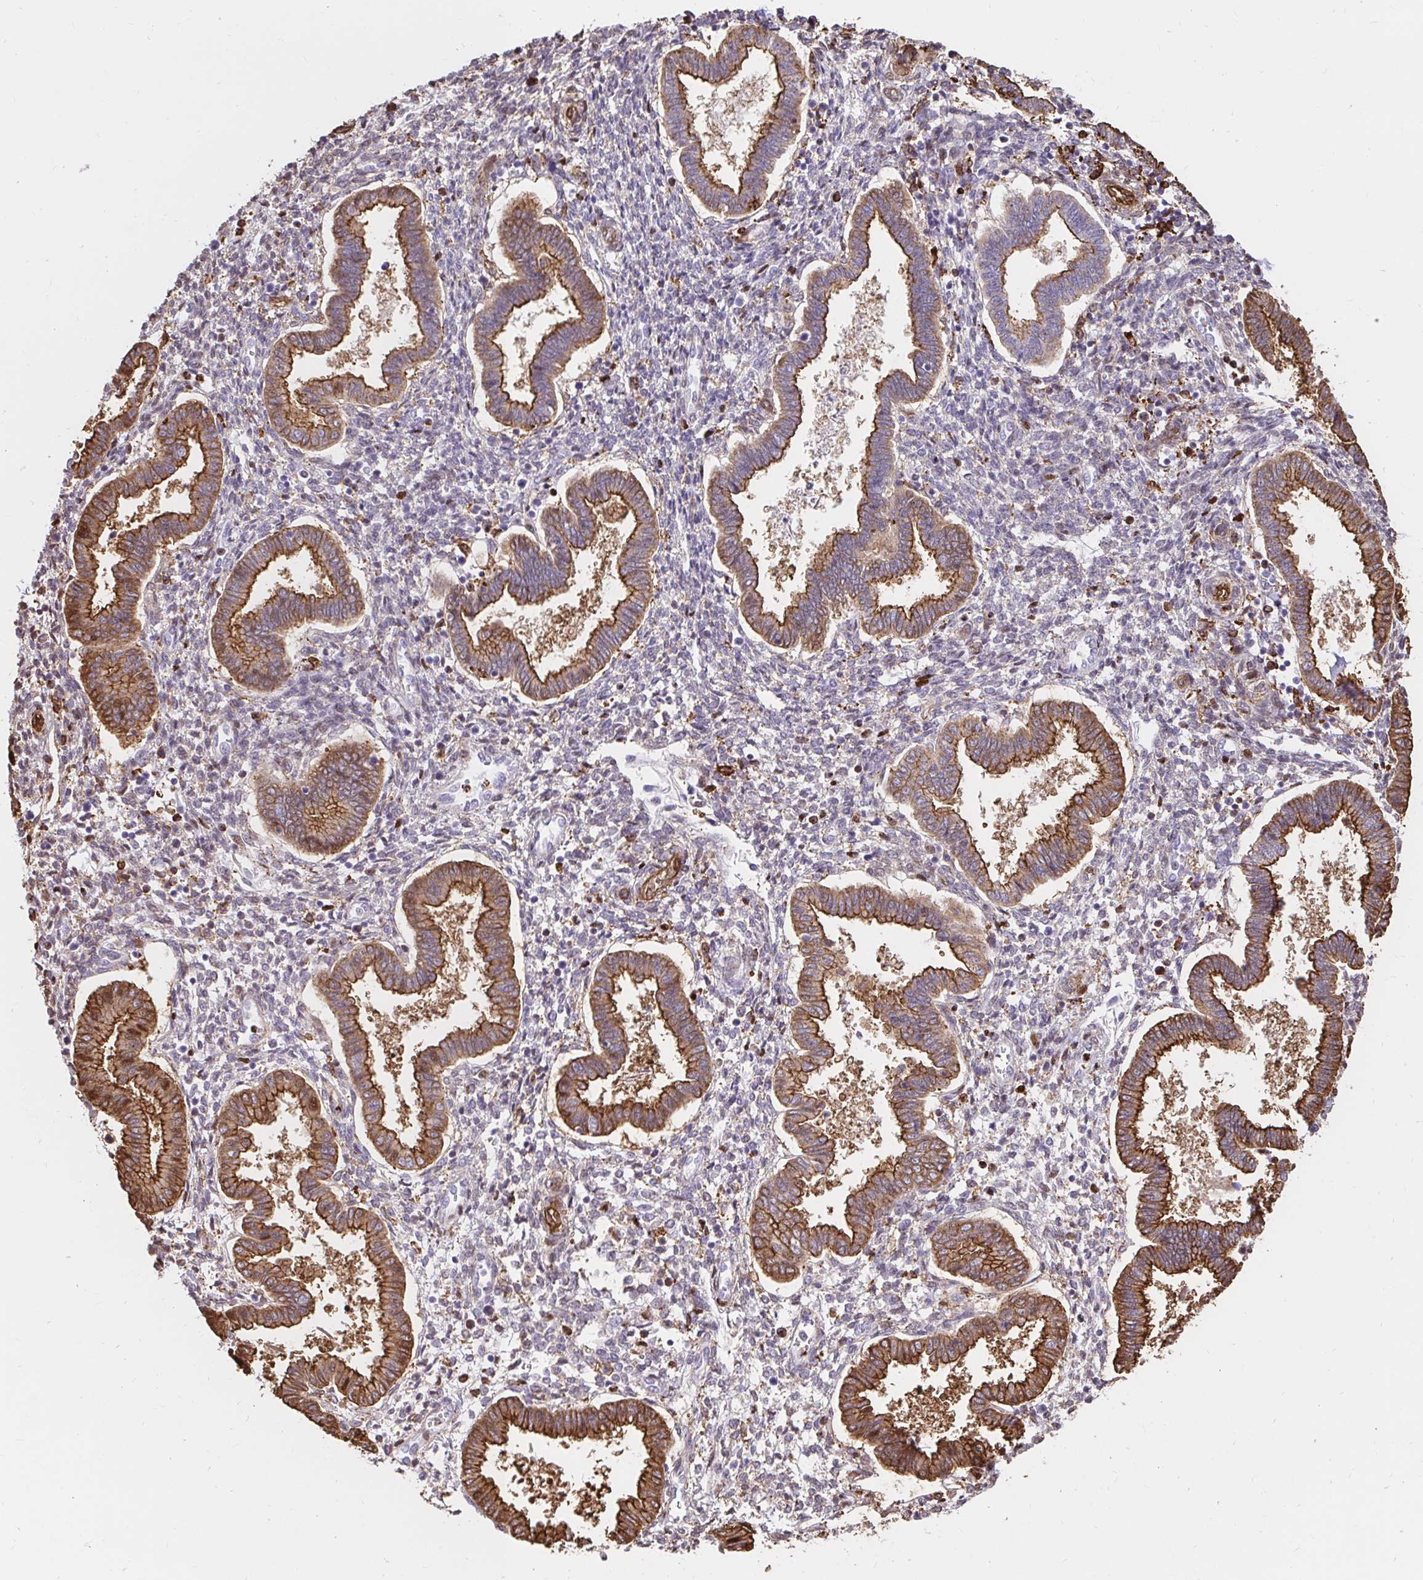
{"staining": {"intensity": "negative", "quantity": "none", "location": "none"}, "tissue": "endometrium", "cell_type": "Cells in endometrial stroma", "image_type": "normal", "snomed": [{"axis": "morphology", "description": "Normal tissue, NOS"}, {"axis": "topography", "description": "Endometrium"}], "caption": "Endometrium was stained to show a protein in brown. There is no significant expression in cells in endometrial stroma. (Stains: DAB (3,3'-diaminobenzidine) immunohistochemistry with hematoxylin counter stain, Microscopy: brightfield microscopy at high magnification).", "gene": "GSN", "patient": {"sex": "female", "age": 24}}